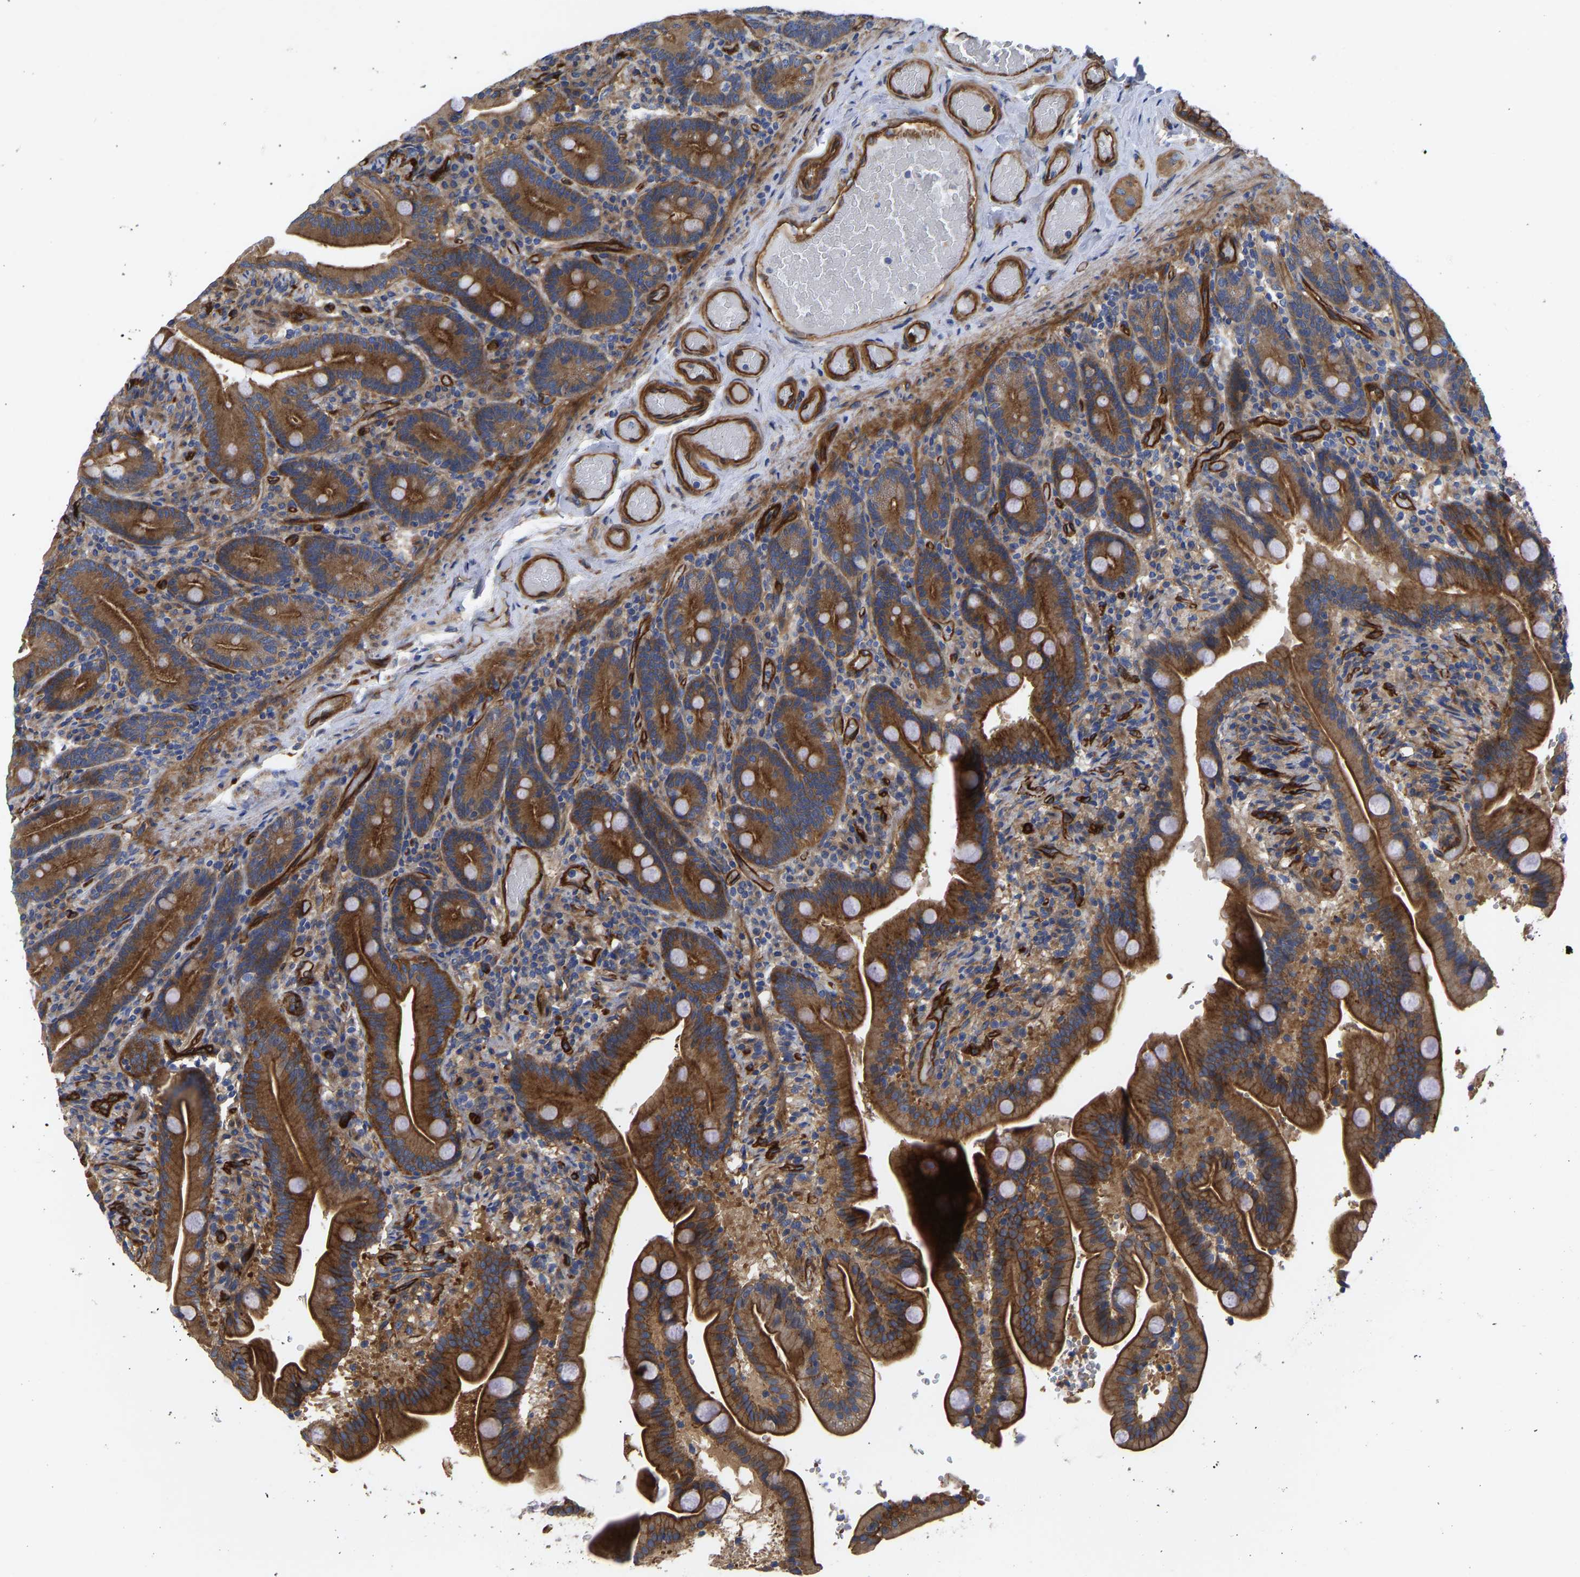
{"staining": {"intensity": "strong", "quantity": ">75%", "location": "cytoplasmic/membranous"}, "tissue": "duodenum", "cell_type": "Glandular cells", "image_type": "normal", "snomed": [{"axis": "morphology", "description": "Normal tissue, NOS"}, {"axis": "topography", "description": "Duodenum"}], "caption": "Immunohistochemistry (IHC) (DAB) staining of benign duodenum exhibits strong cytoplasmic/membranous protein staining in about >75% of glandular cells.", "gene": "MYO1C", "patient": {"sex": "male", "age": 54}}